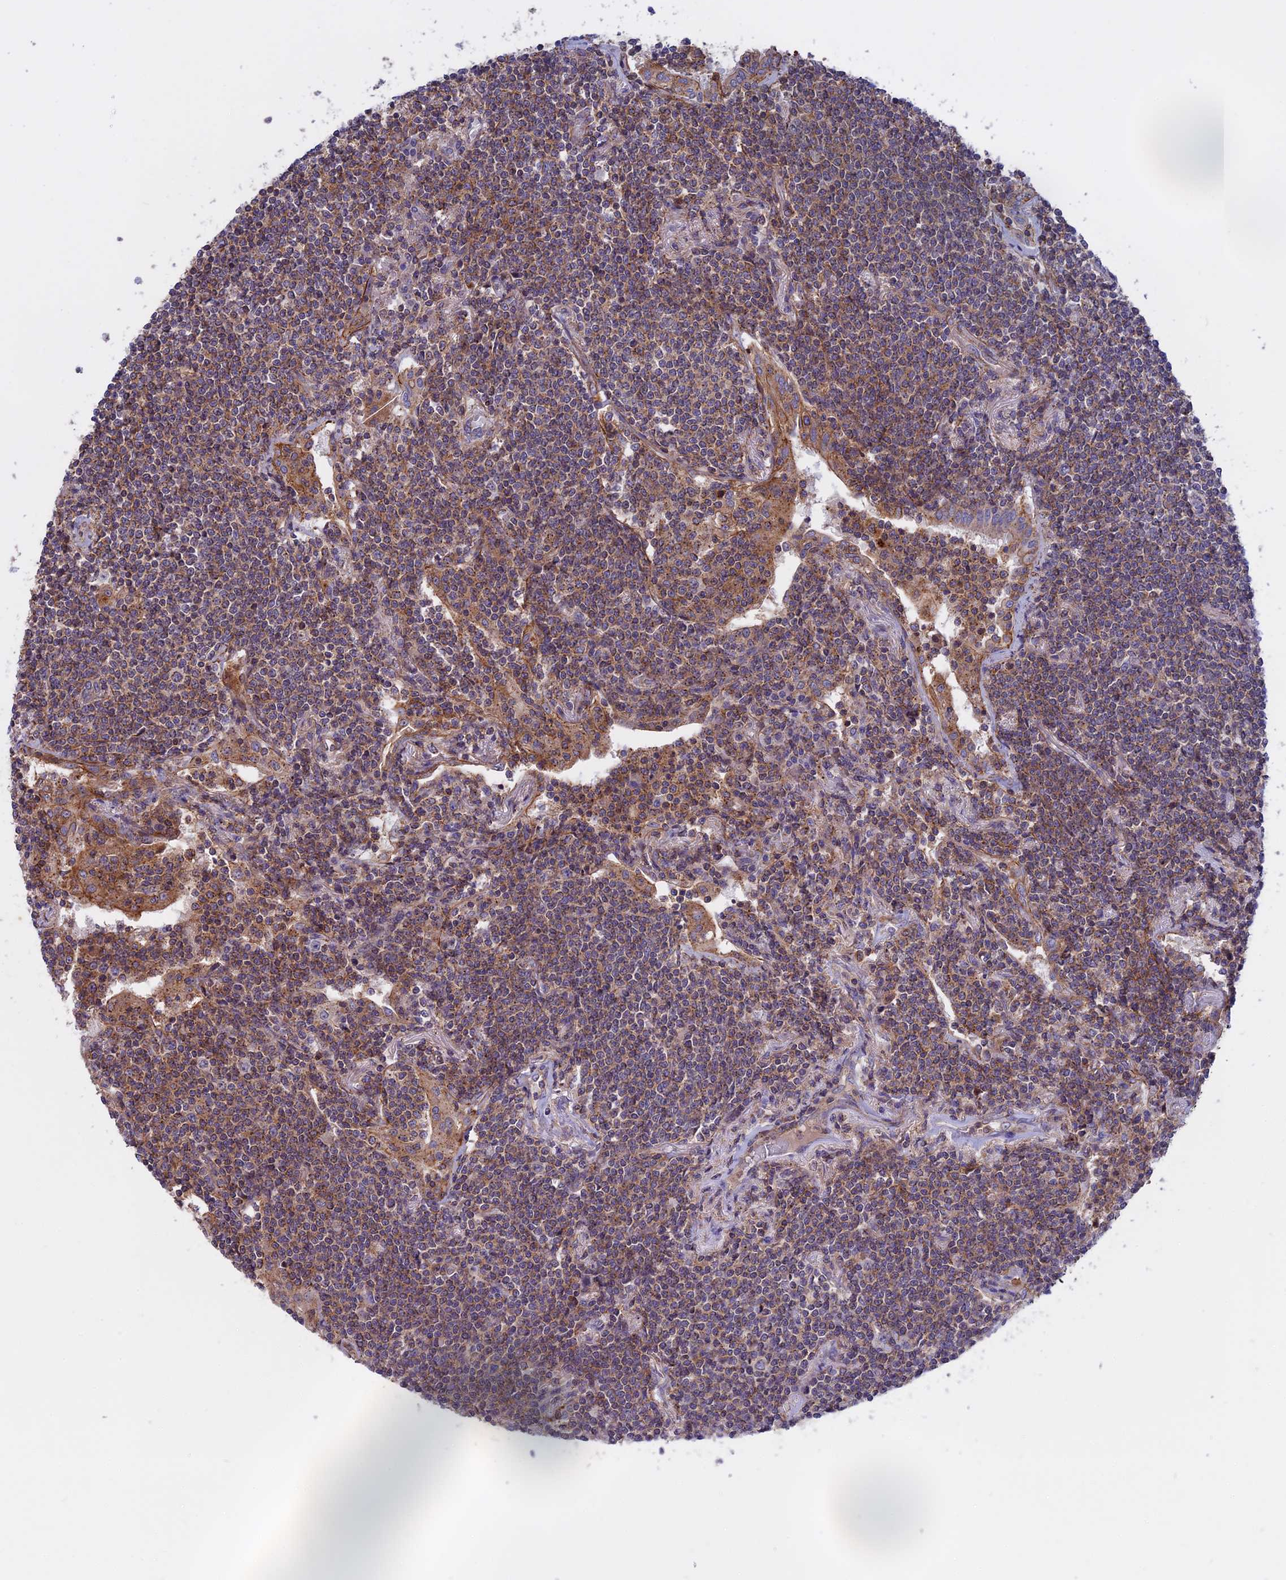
{"staining": {"intensity": "moderate", "quantity": ">75%", "location": "cytoplasmic/membranous"}, "tissue": "lymphoma", "cell_type": "Tumor cells", "image_type": "cancer", "snomed": [{"axis": "morphology", "description": "Malignant lymphoma, non-Hodgkin's type, Low grade"}, {"axis": "topography", "description": "Lung"}], "caption": "Immunohistochemistry staining of lymphoma, which demonstrates medium levels of moderate cytoplasmic/membranous positivity in about >75% of tumor cells indicating moderate cytoplasmic/membranous protein expression. The staining was performed using DAB (brown) for protein detection and nuclei were counterstained in hematoxylin (blue).", "gene": "LYPD5", "patient": {"sex": "female", "age": 71}}